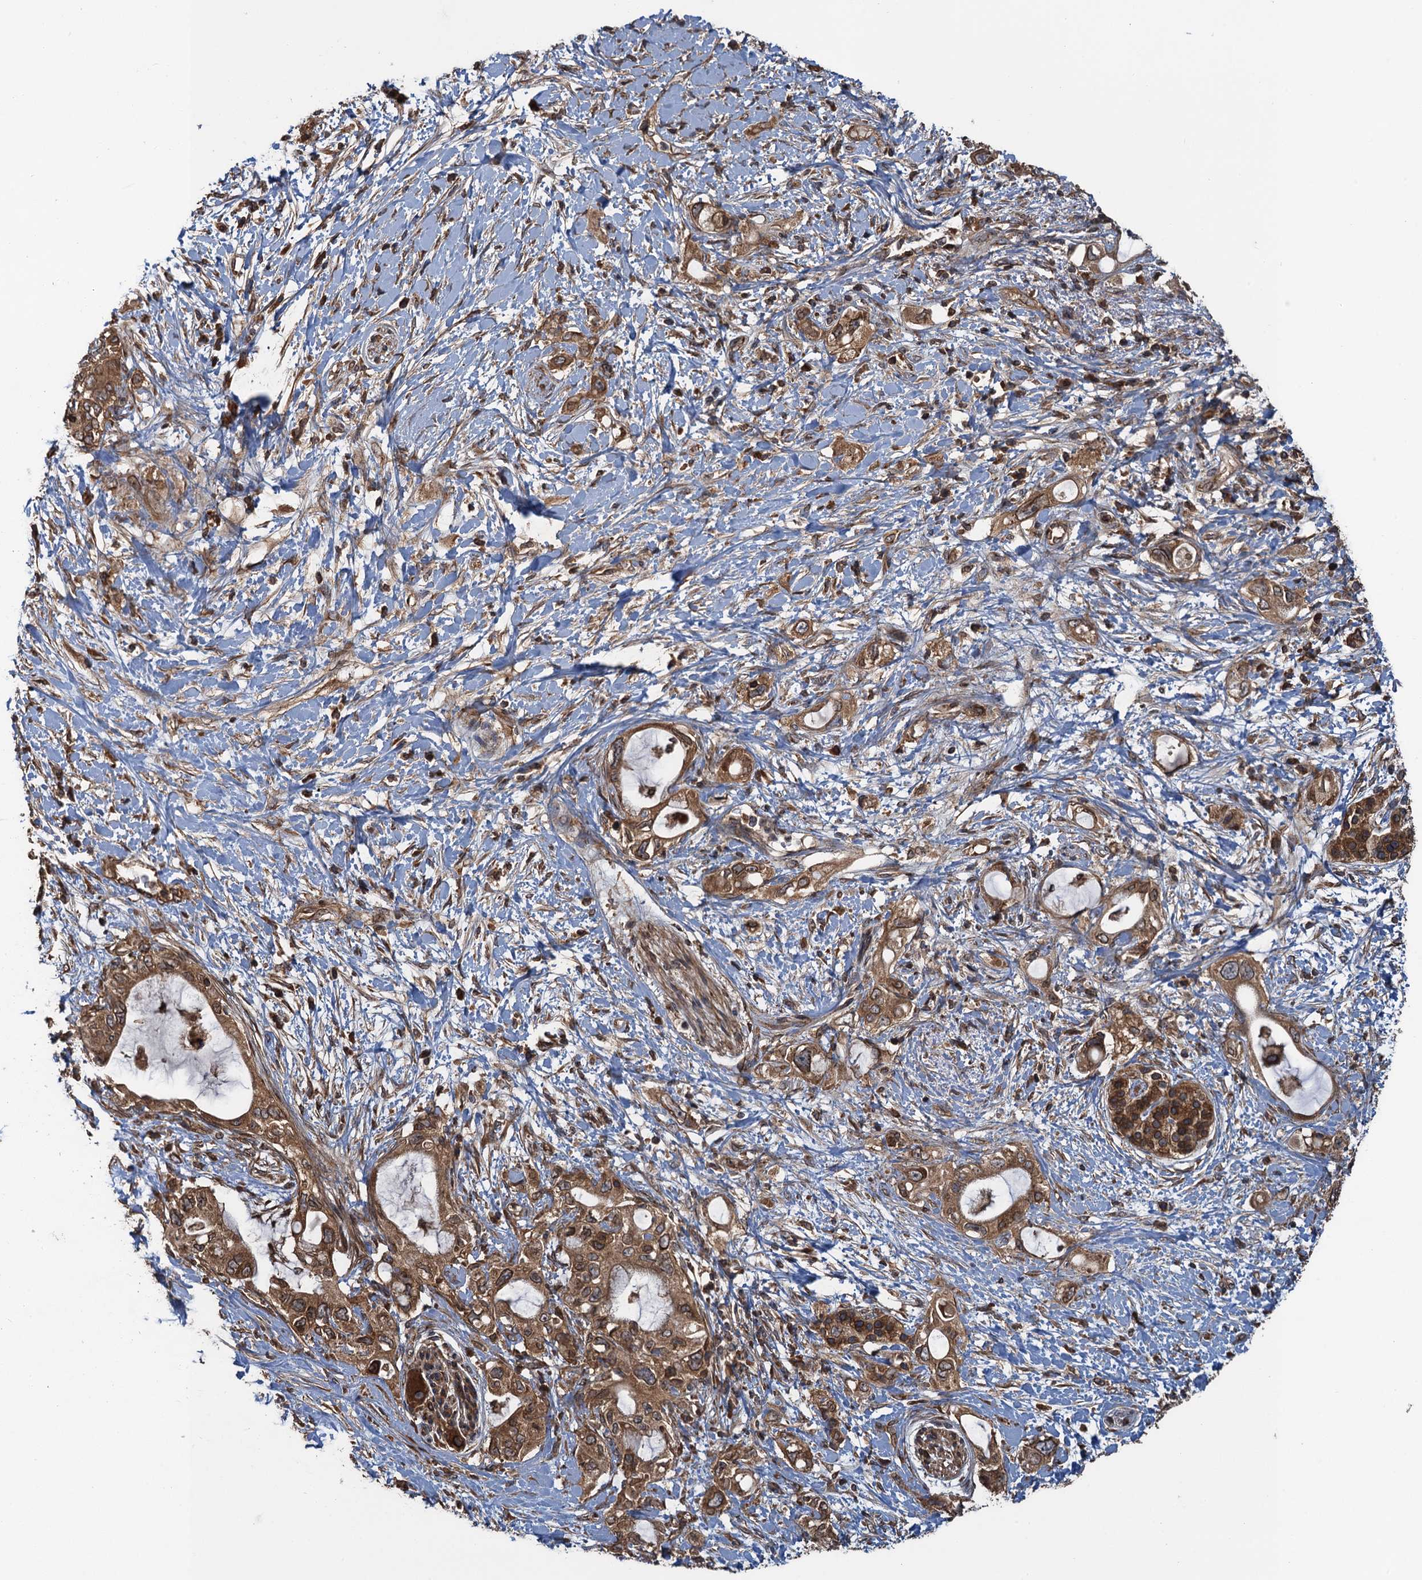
{"staining": {"intensity": "moderate", "quantity": ">75%", "location": "cytoplasmic/membranous,nuclear"}, "tissue": "pancreatic cancer", "cell_type": "Tumor cells", "image_type": "cancer", "snomed": [{"axis": "morphology", "description": "Adenocarcinoma, NOS"}, {"axis": "topography", "description": "Pancreas"}], "caption": "Immunohistochemistry staining of adenocarcinoma (pancreatic), which demonstrates medium levels of moderate cytoplasmic/membranous and nuclear staining in about >75% of tumor cells indicating moderate cytoplasmic/membranous and nuclear protein staining. The staining was performed using DAB (3,3'-diaminobenzidine) (brown) for protein detection and nuclei were counterstained in hematoxylin (blue).", "gene": "GLE1", "patient": {"sex": "female", "age": 56}}